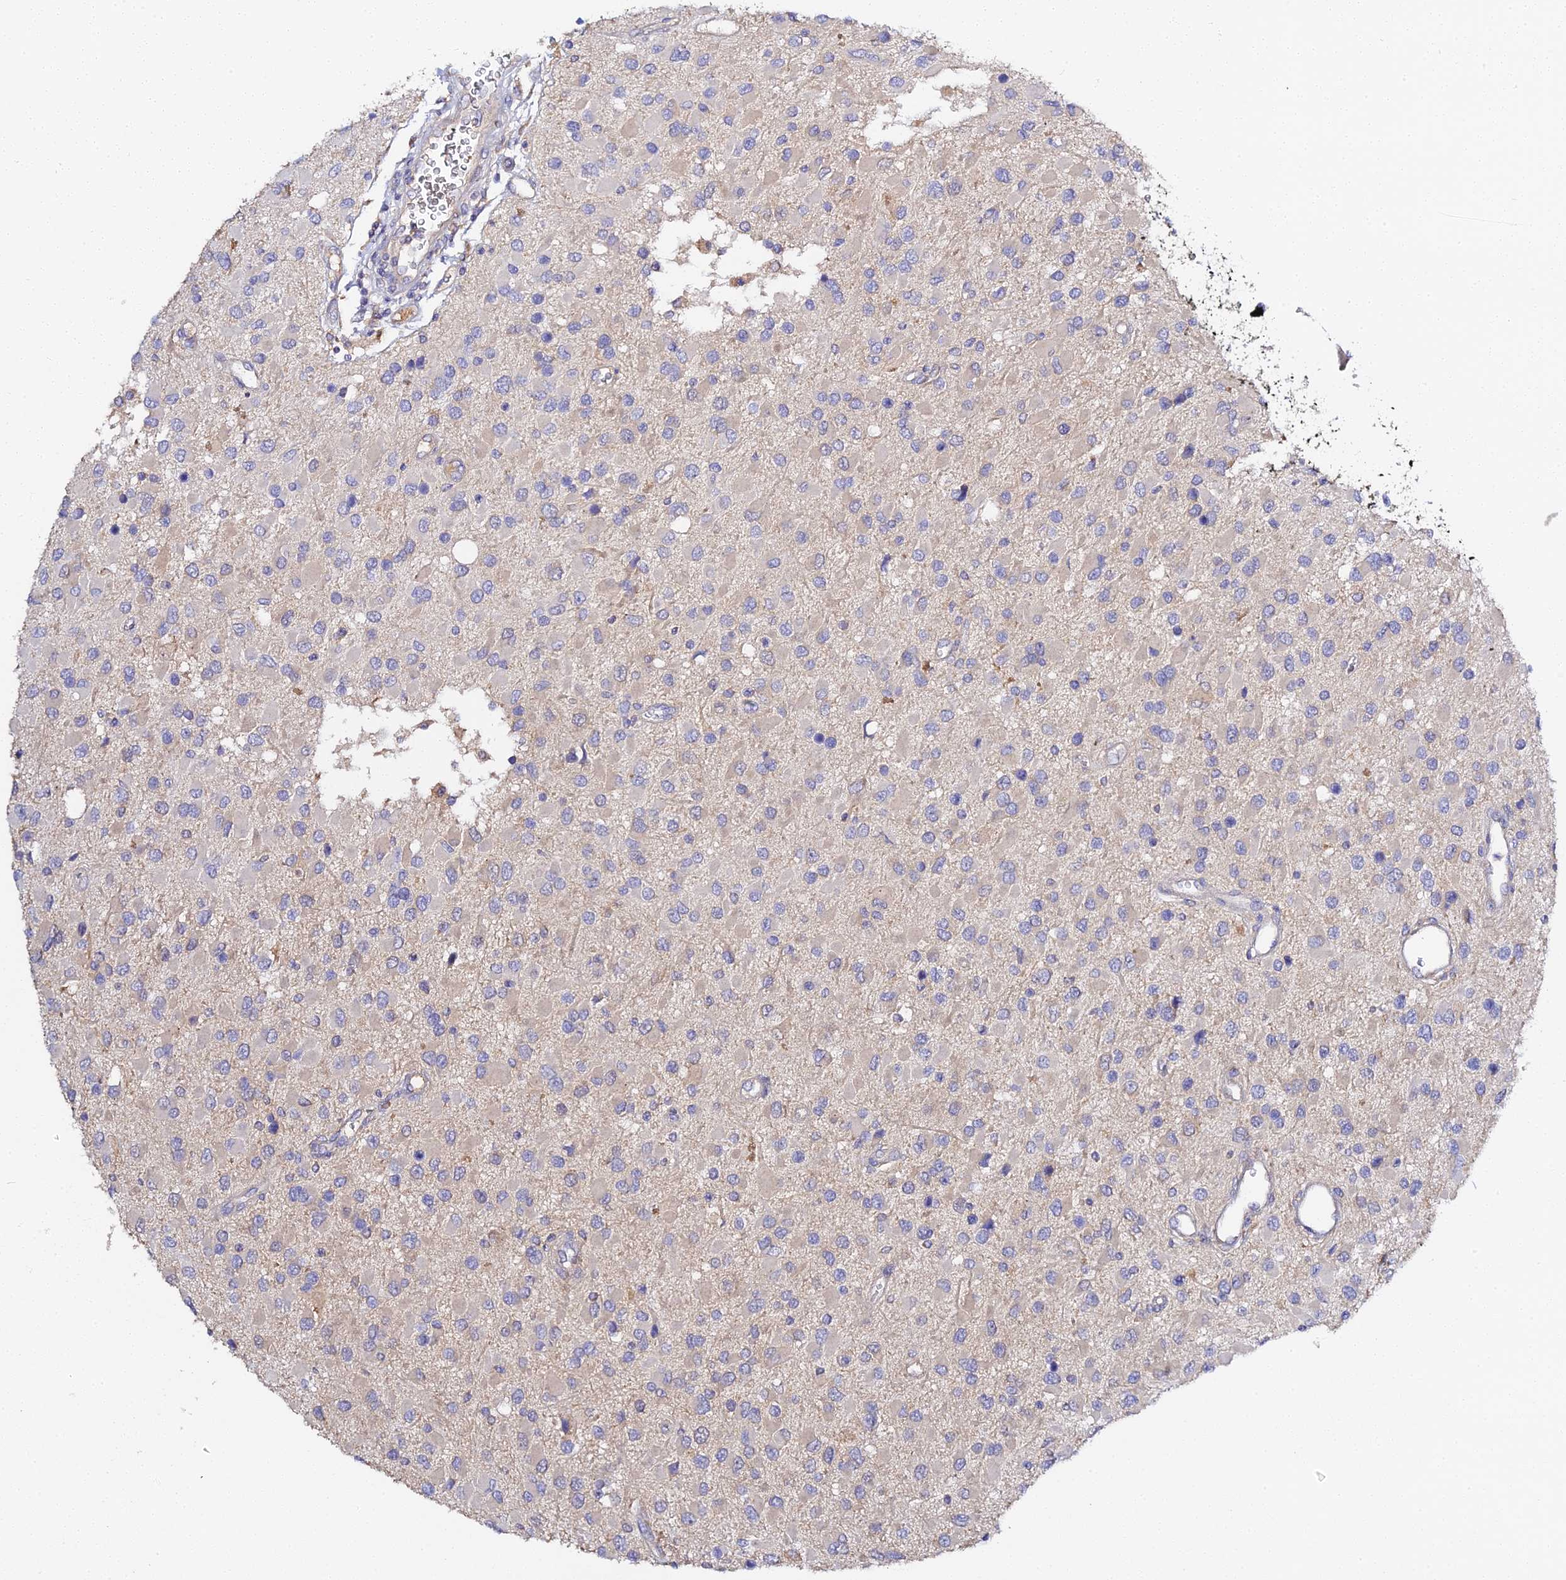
{"staining": {"intensity": "negative", "quantity": "none", "location": "none"}, "tissue": "glioma", "cell_type": "Tumor cells", "image_type": "cancer", "snomed": [{"axis": "morphology", "description": "Glioma, malignant, High grade"}, {"axis": "topography", "description": "Brain"}], "caption": "High power microscopy histopathology image of an immunohistochemistry photomicrograph of glioma, revealing no significant staining in tumor cells.", "gene": "SCX", "patient": {"sex": "male", "age": 53}}